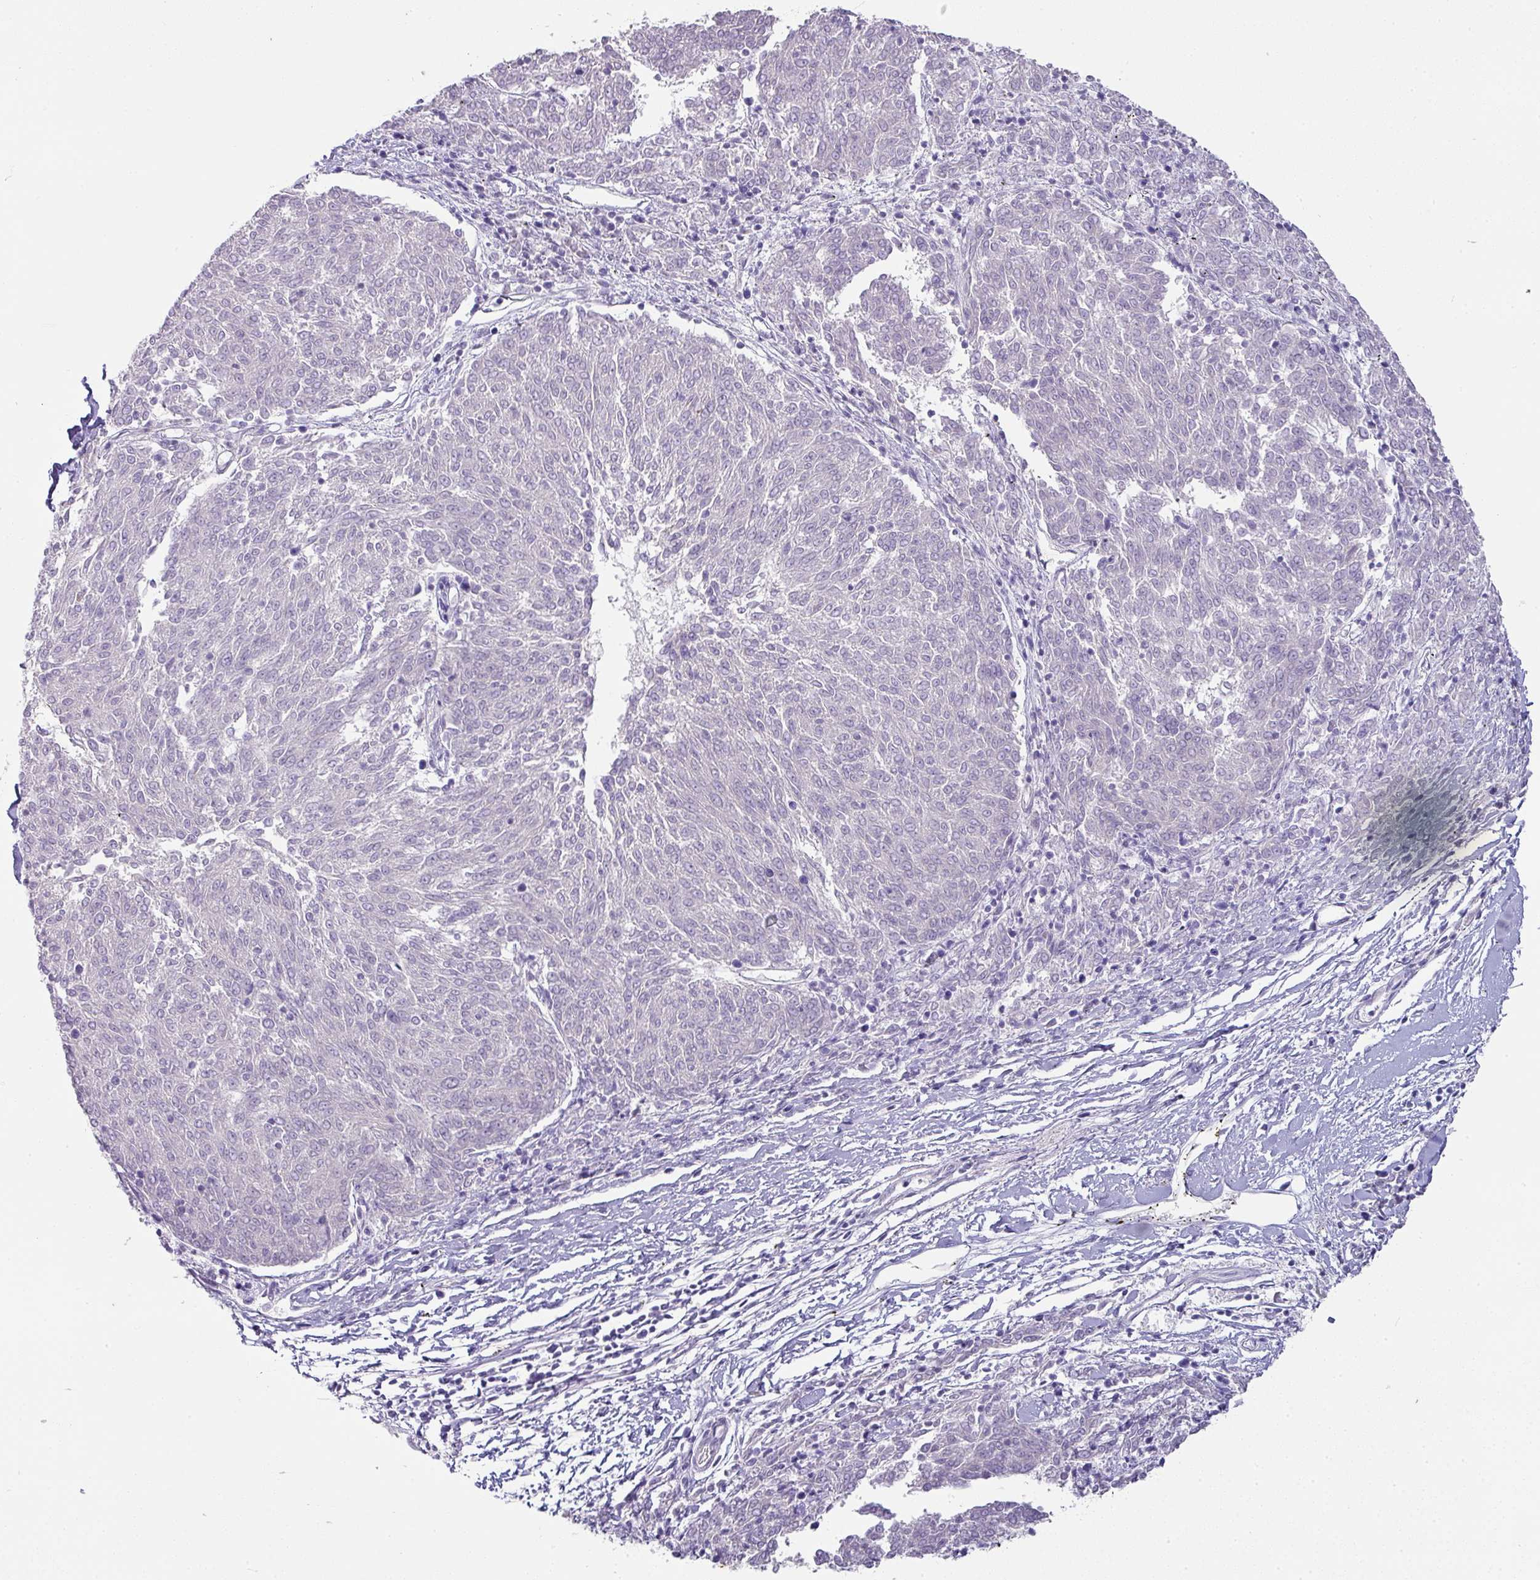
{"staining": {"intensity": "negative", "quantity": "none", "location": "none"}, "tissue": "melanoma", "cell_type": "Tumor cells", "image_type": "cancer", "snomed": [{"axis": "morphology", "description": "Malignant melanoma, NOS"}, {"axis": "topography", "description": "Skin"}], "caption": "Photomicrograph shows no protein staining in tumor cells of melanoma tissue.", "gene": "OR52N1", "patient": {"sex": "female", "age": 72}}